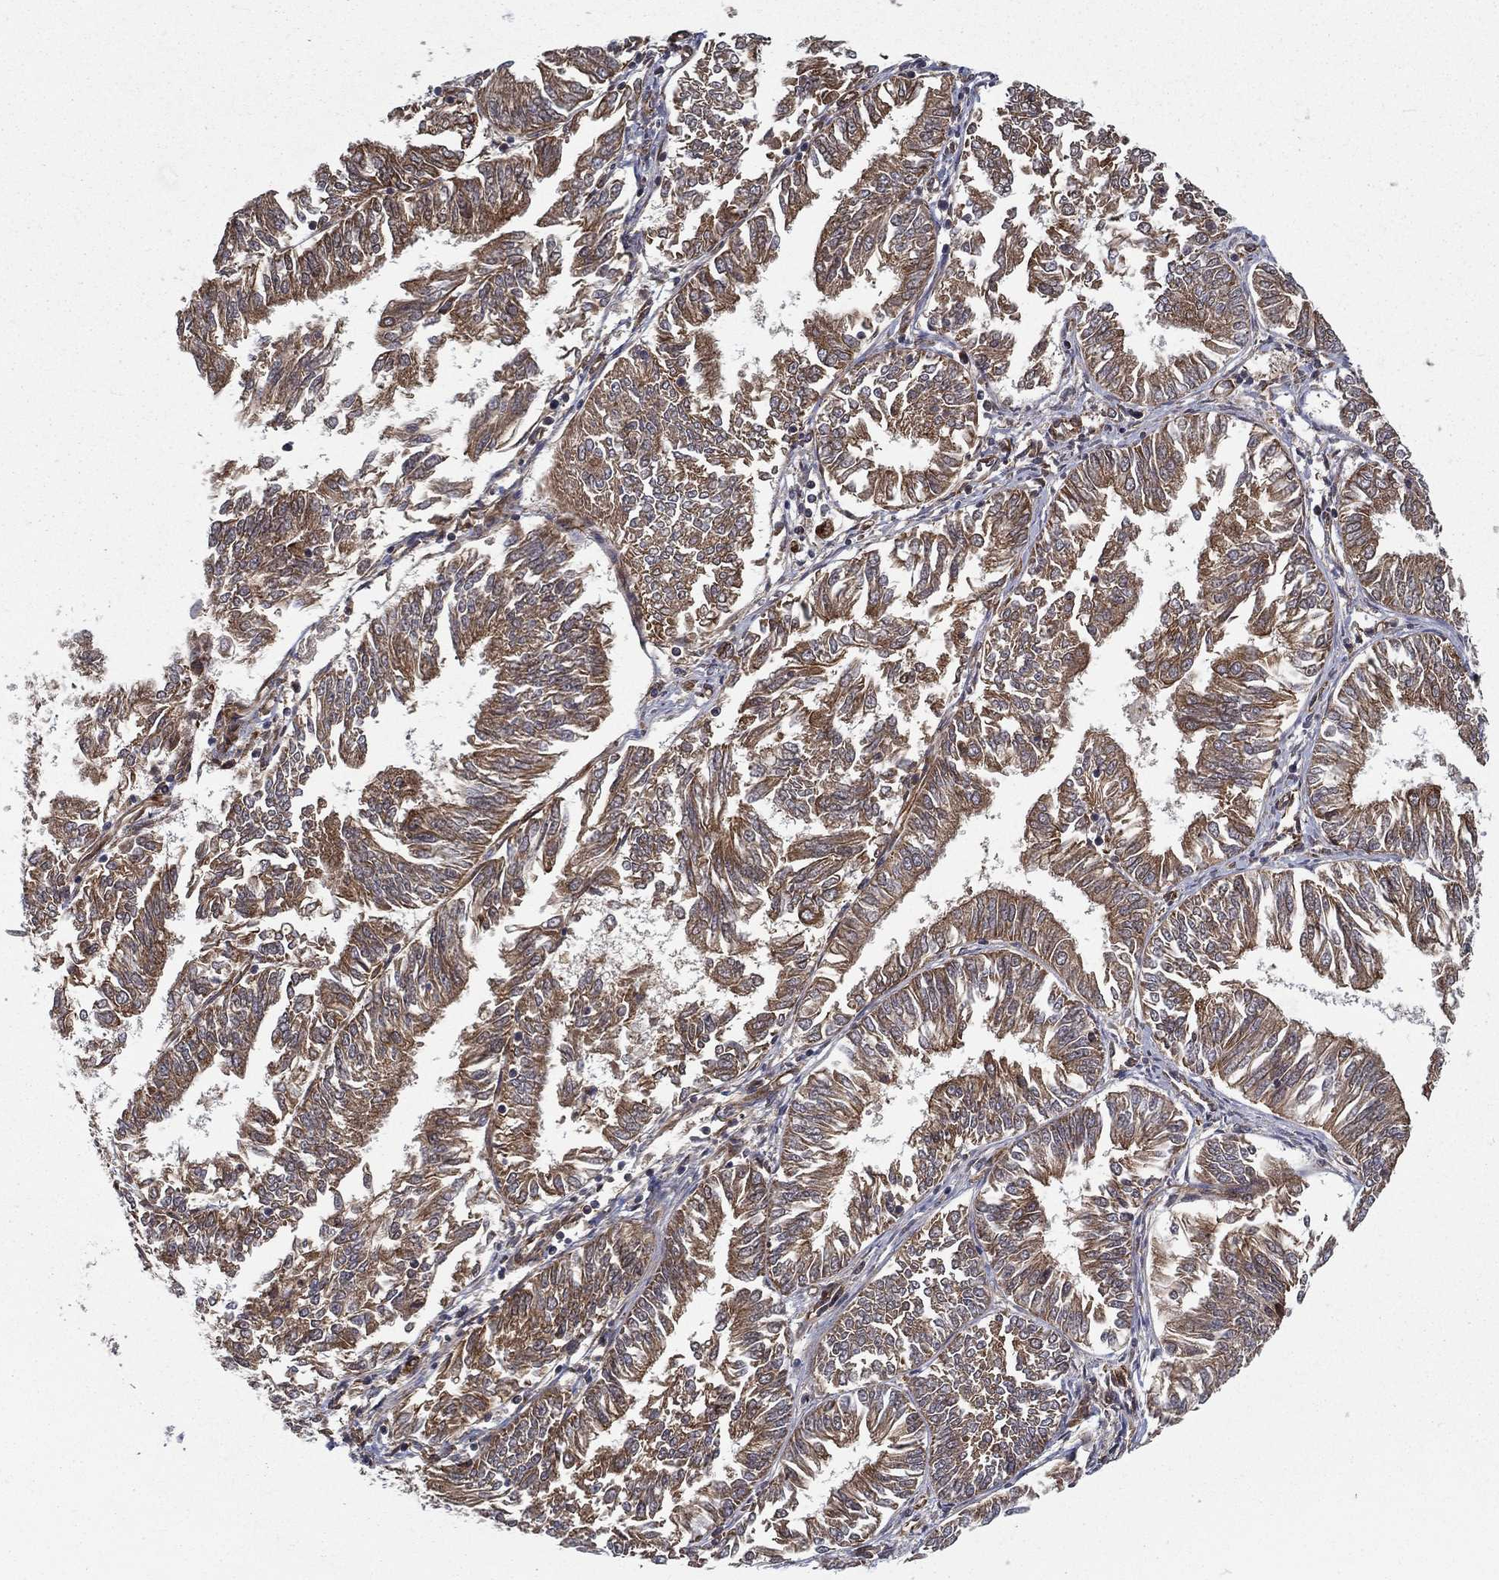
{"staining": {"intensity": "moderate", "quantity": ">75%", "location": "cytoplasmic/membranous"}, "tissue": "endometrial cancer", "cell_type": "Tumor cells", "image_type": "cancer", "snomed": [{"axis": "morphology", "description": "Adenocarcinoma, NOS"}, {"axis": "topography", "description": "Endometrium"}], "caption": "Protein expression analysis of adenocarcinoma (endometrial) displays moderate cytoplasmic/membranous staining in approximately >75% of tumor cells.", "gene": "UACA", "patient": {"sex": "female", "age": 58}}